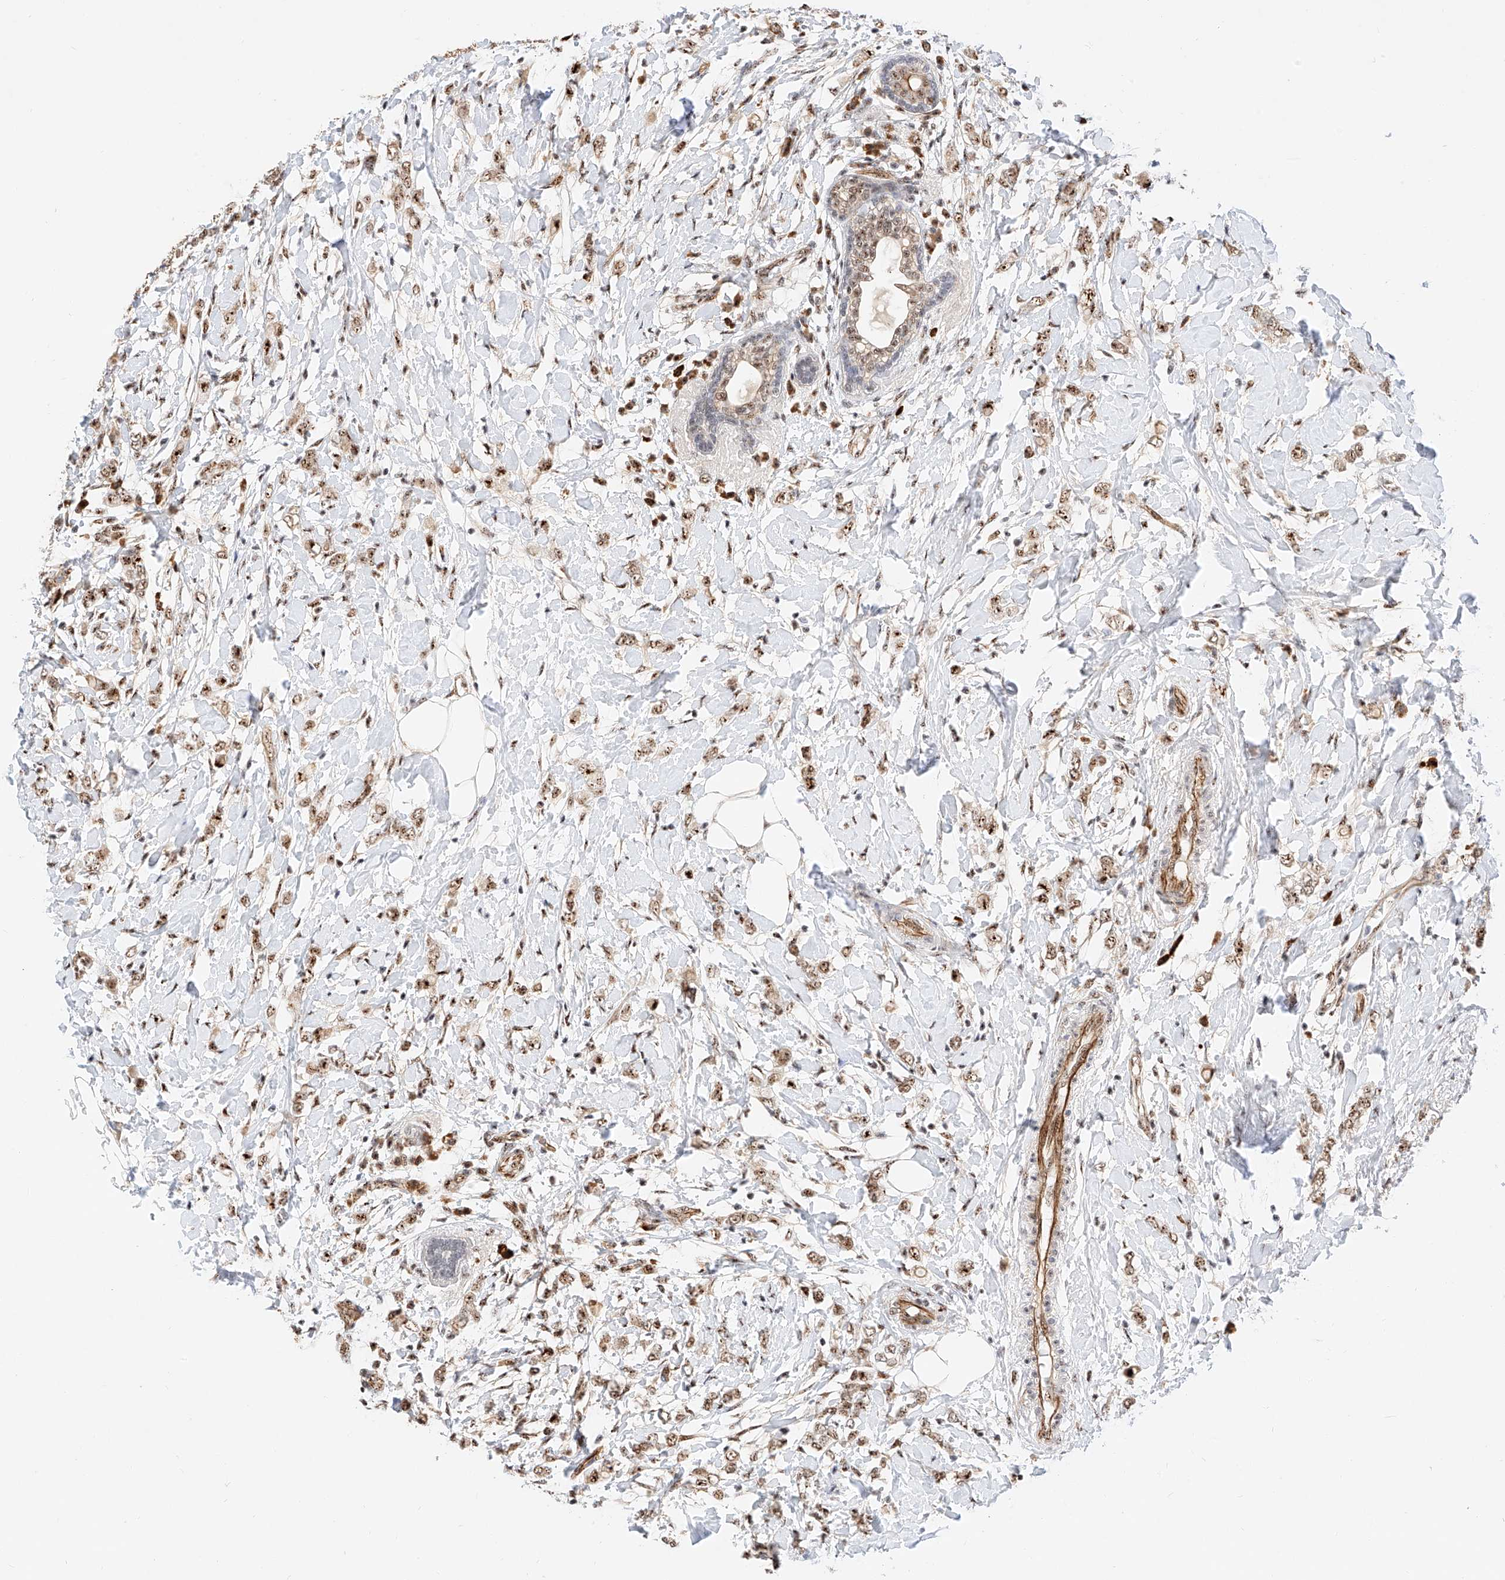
{"staining": {"intensity": "moderate", "quantity": ">75%", "location": "nuclear"}, "tissue": "breast cancer", "cell_type": "Tumor cells", "image_type": "cancer", "snomed": [{"axis": "morphology", "description": "Normal tissue, NOS"}, {"axis": "morphology", "description": "Lobular carcinoma"}, {"axis": "topography", "description": "Breast"}], "caption": "The micrograph exhibits immunohistochemical staining of breast lobular carcinoma. There is moderate nuclear positivity is present in about >75% of tumor cells.", "gene": "ATXN7L2", "patient": {"sex": "female", "age": 47}}